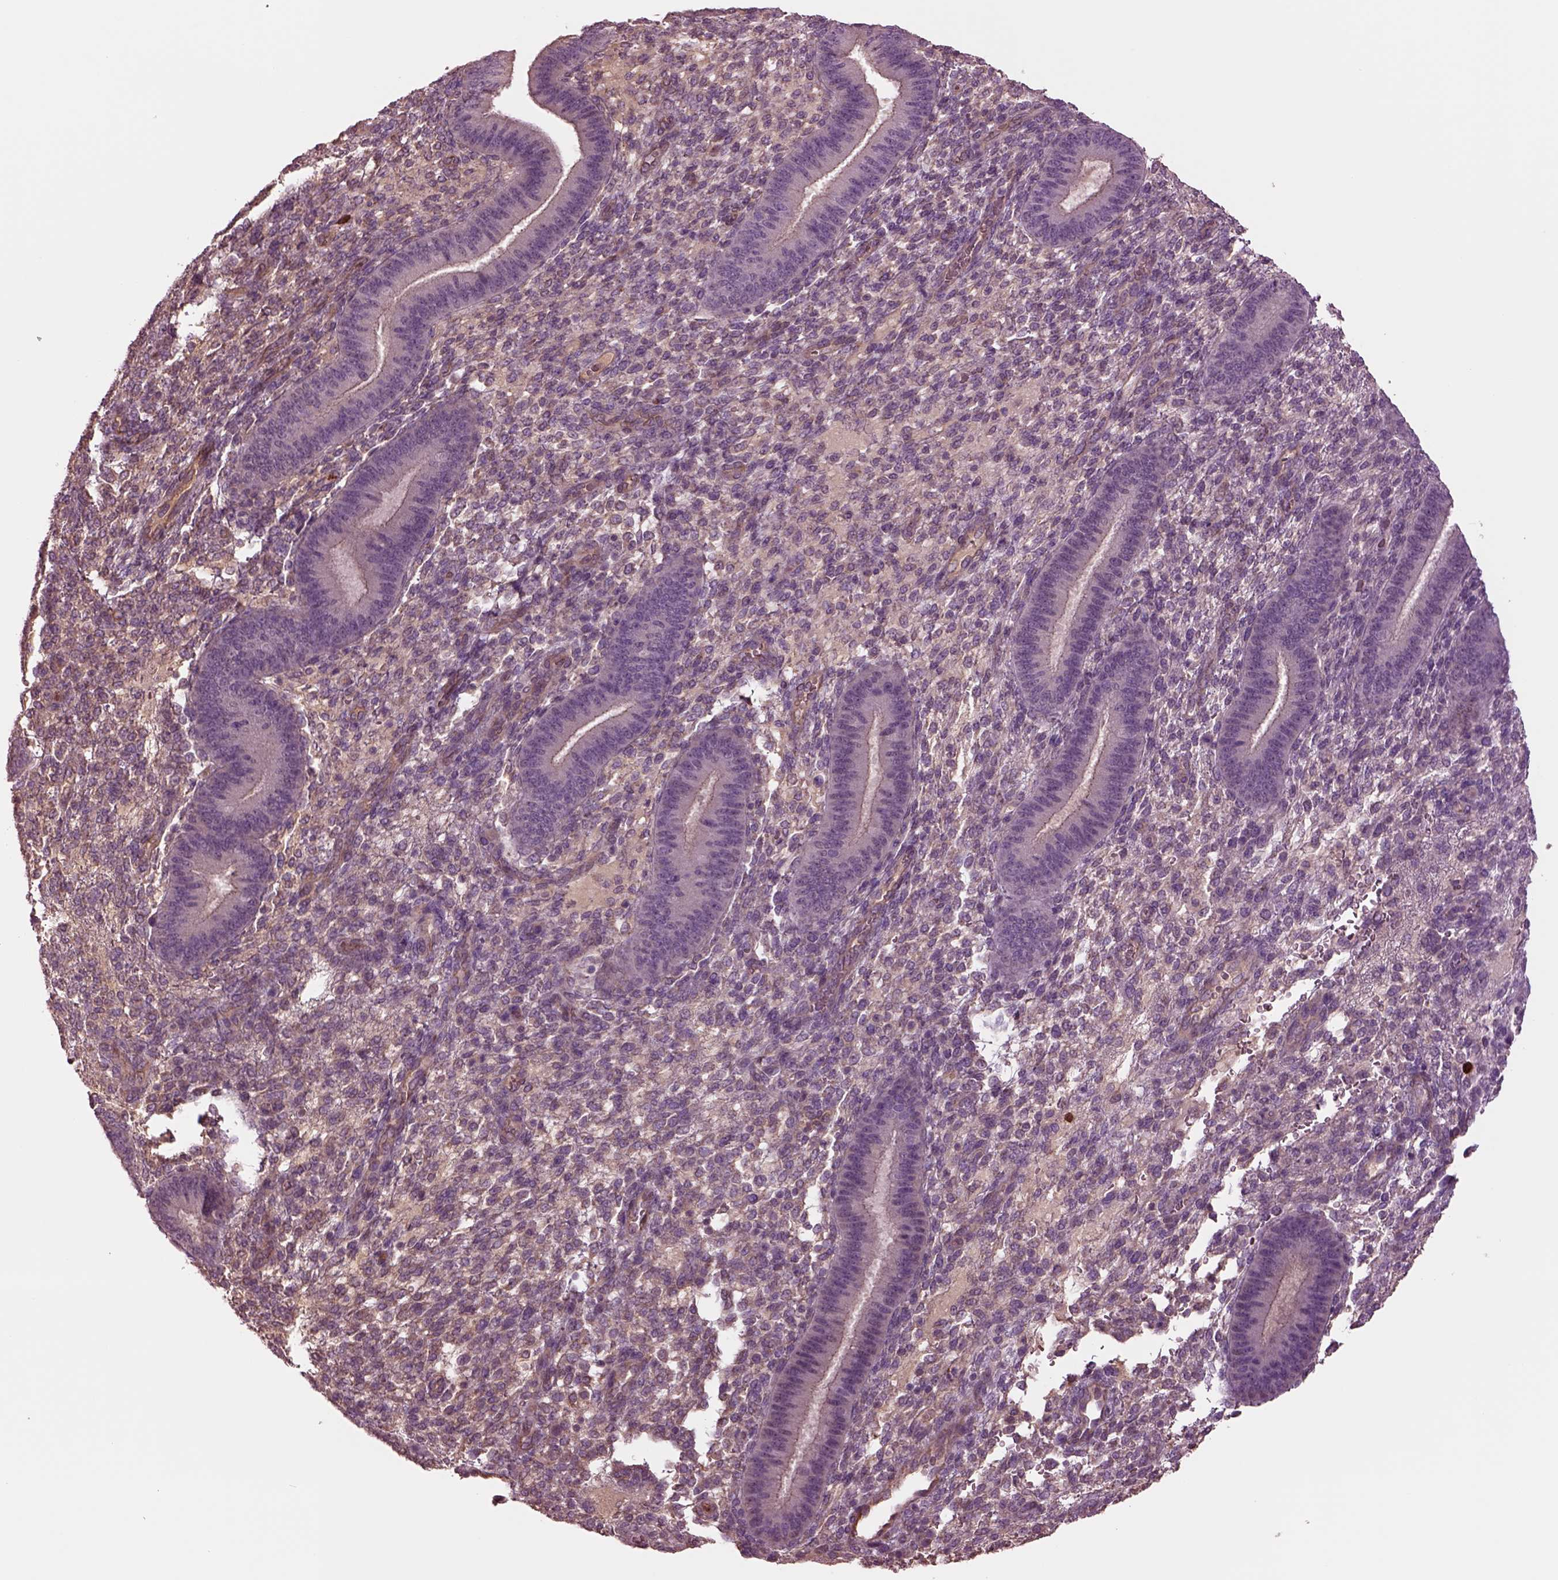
{"staining": {"intensity": "weak", "quantity": "25%-75%", "location": "cytoplasmic/membranous"}, "tissue": "endometrium", "cell_type": "Cells in endometrial stroma", "image_type": "normal", "snomed": [{"axis": "morphology", "description": "Normal tissue, NOS"}, {"axis": "topography", "description": "Endometrium"}], "caption": "Immunohistochemical staining of unremarkable human endometrium displays 25%-75% levels of weak cytoplasmic/membranous protein expression in approximately 25%-75% of cells in endometrial stroma.", "gene": "HTR1B", "patient": {"sex": "female", "age": 39}}